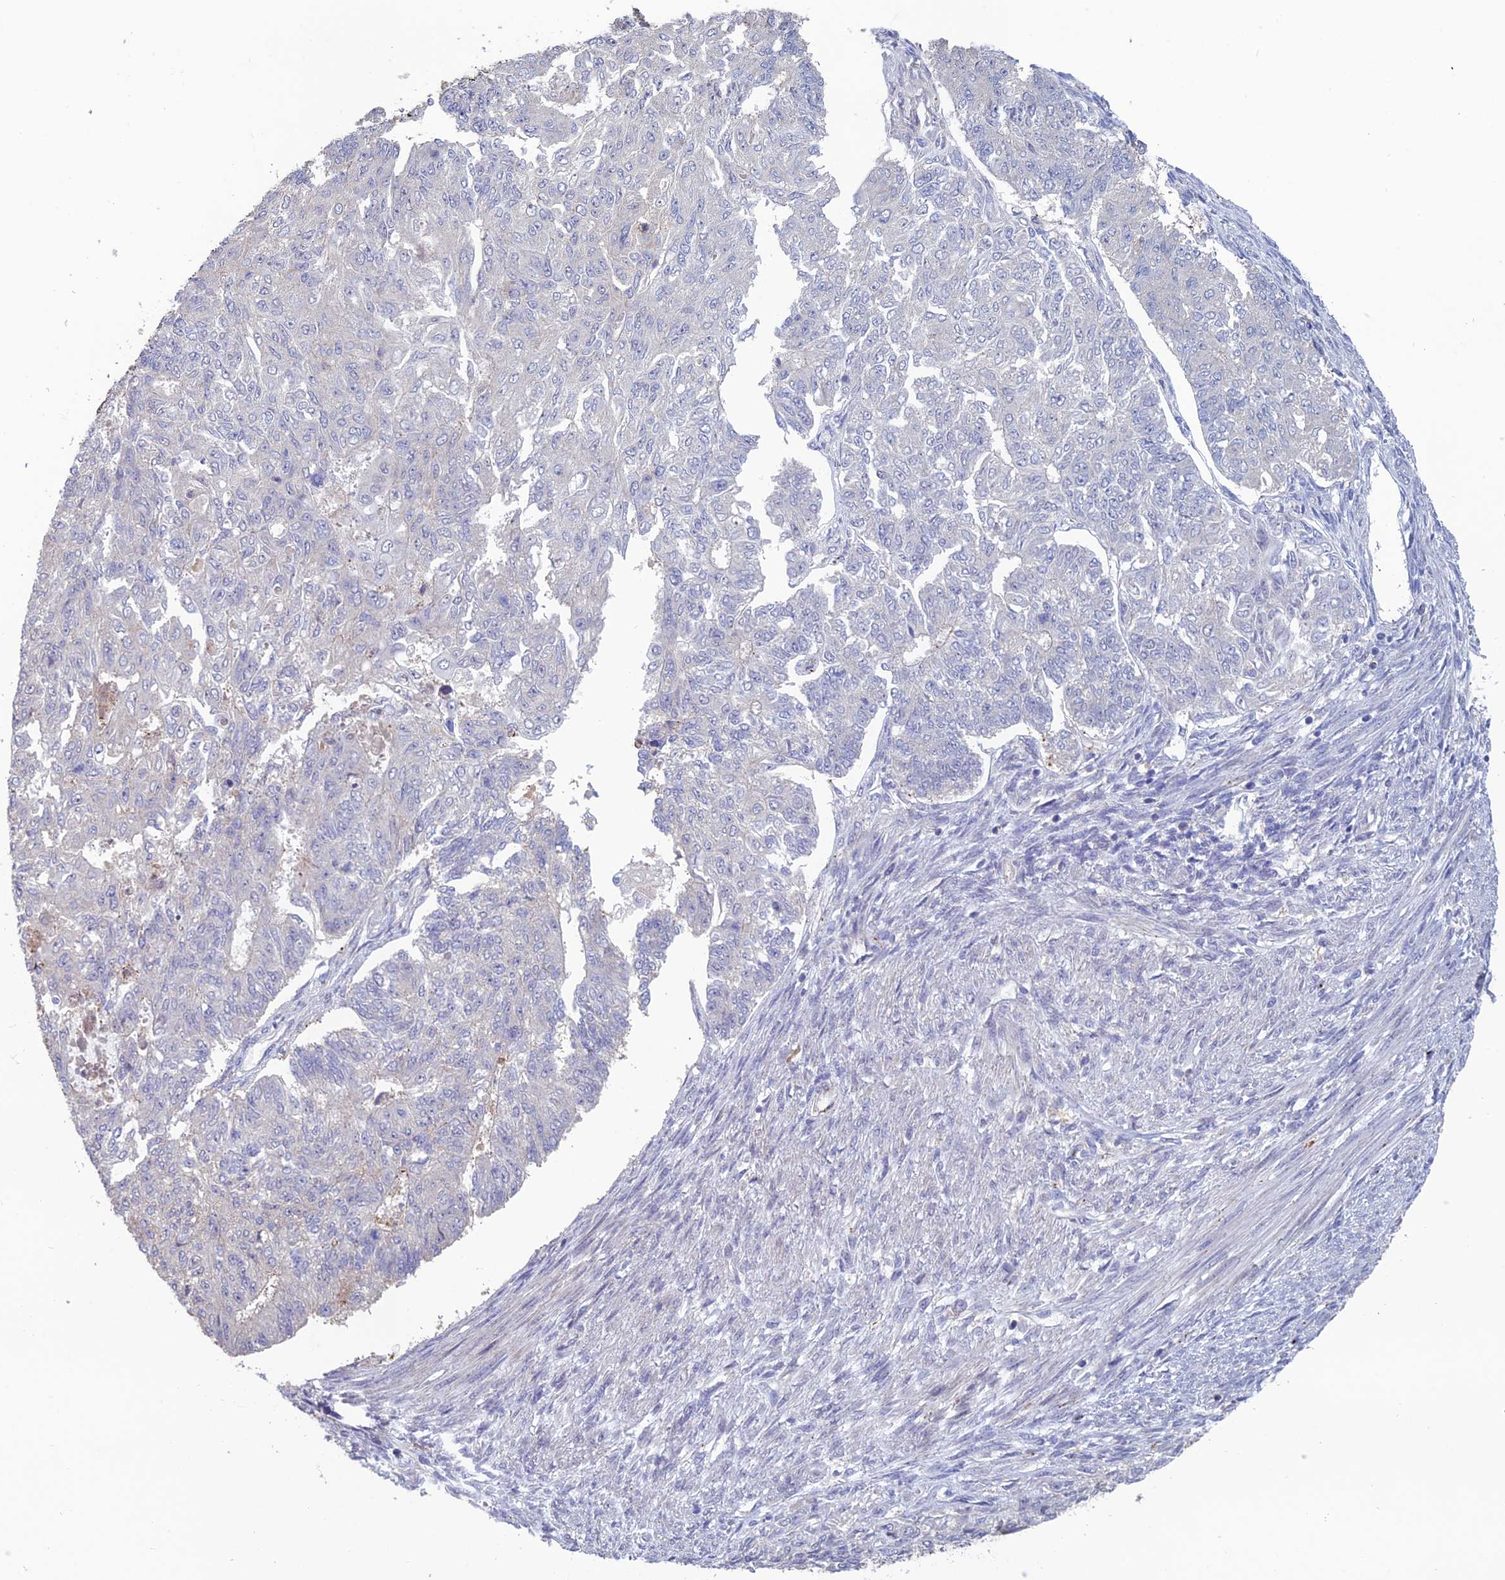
{"staining": {"intensity": "negative", "quantity": "none", "location": "none"}, "tissue": "endometrial cancer", "cell_type": "Tumor cells", "image_type": "cancer", "snomed": [{"axis": "morphology", "description": "Adenocarcinoma, NOS"}, {"axis": "topography", "description": "Endometrium"}], "caption": "Immunohistochemical staining of human endometrial cancer (adenocarcinoma) shows no significant positivity in tumor cells.", "gene": "C15orf62", "patient": {"sex": "female", "age": 32}}